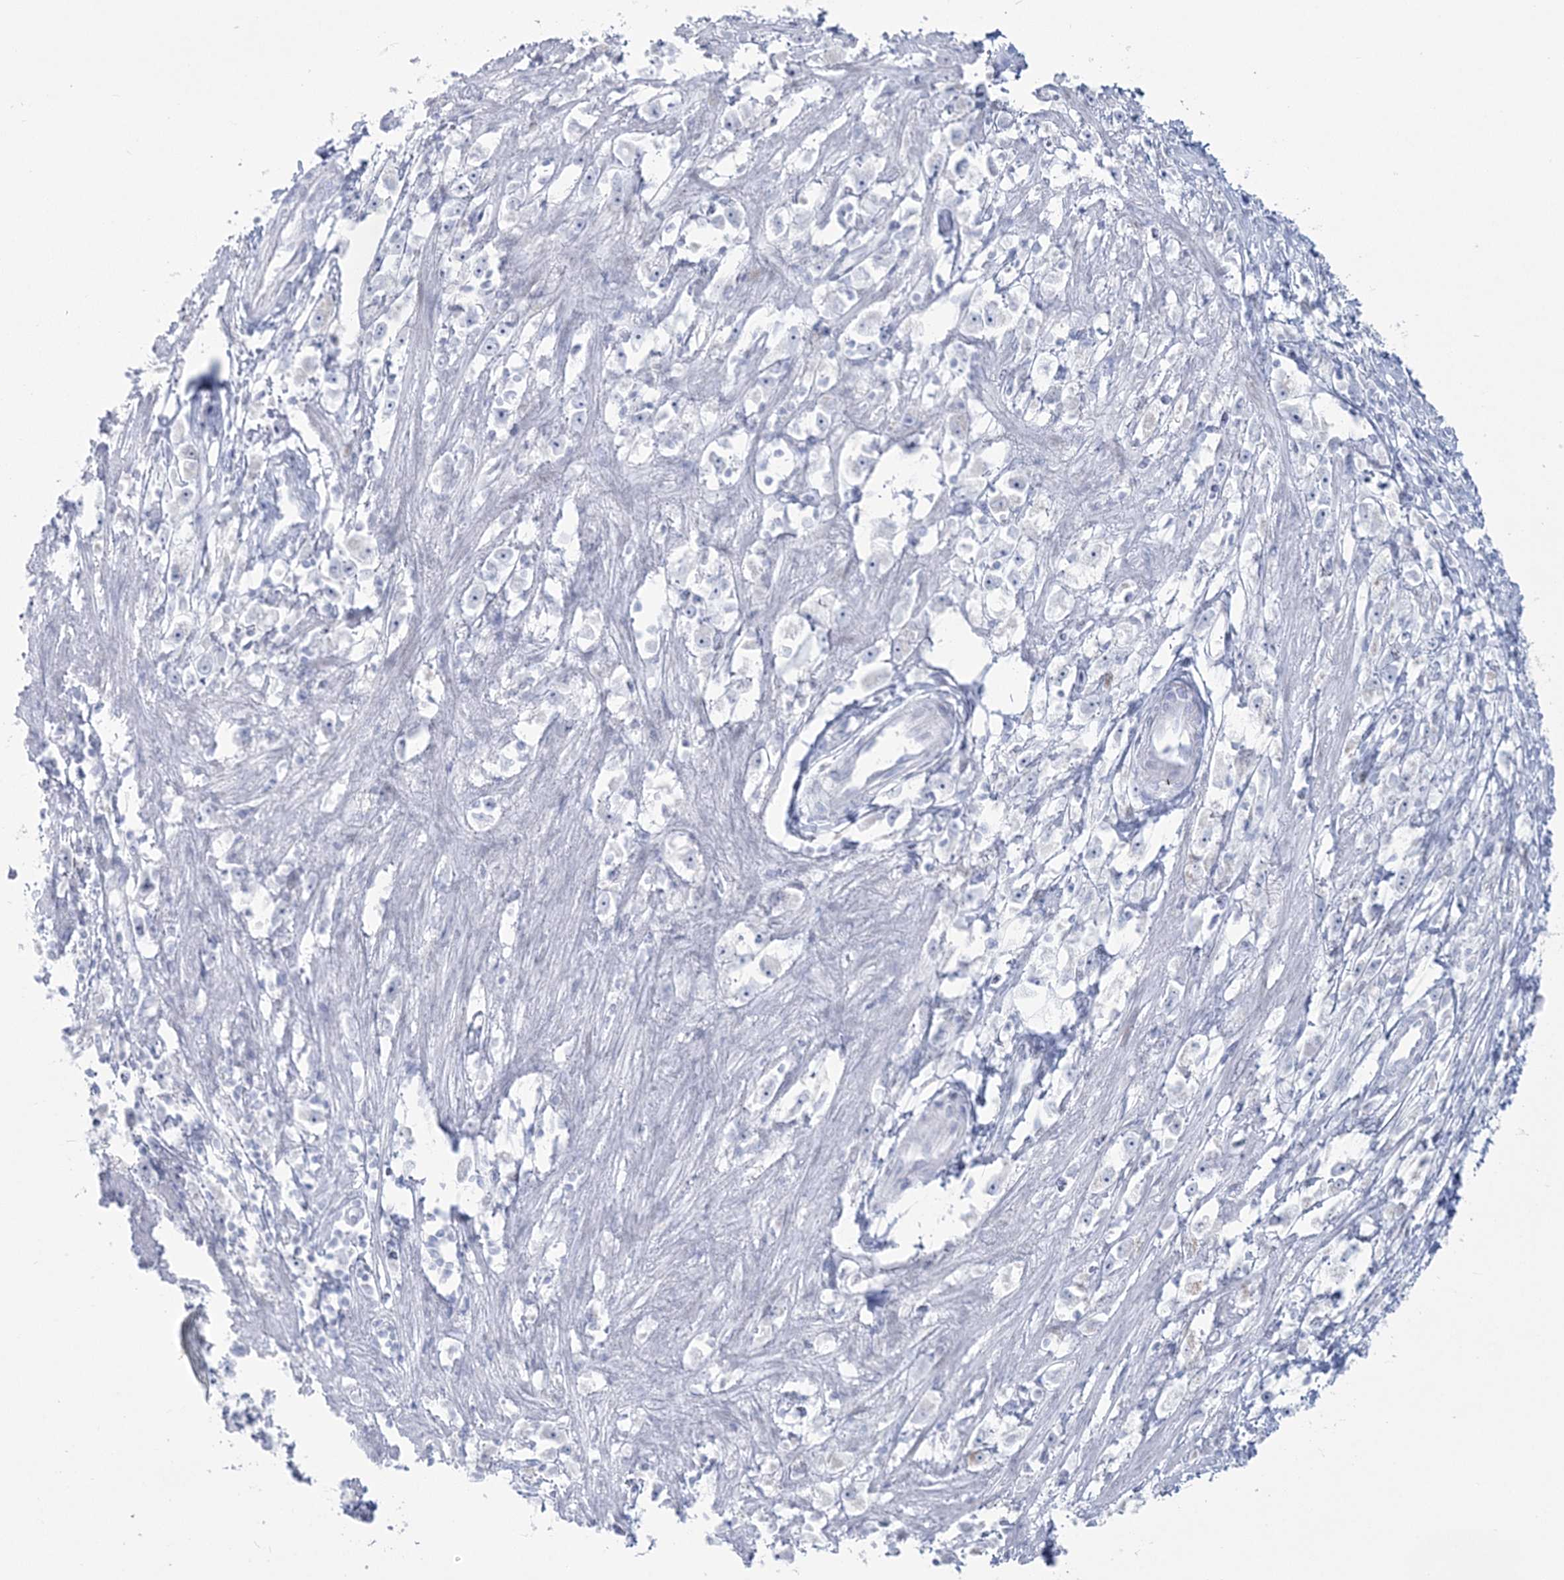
{"staining": {"intensity": "negative", "quantity": "none", "location": "none"}, "tissue": "stomach cancer", "cell_type": "Tumor cells", "image_type": "cancer", "snomed": [{"axis": "morphology", "description": "Adenocarcinoma, NOS"}, {"axis": "topography", "description": "Stomach"}], "caption": "An IHC photomicrograph of adenocarcinoma (stomach) is shown. There is no staining in tumor cells of adenocarcinoma (stomach). (DAB (3,3'-diaminobenzidine) immunohistochemistry, high magnification).", "gene": "ZNF843", "patient": {"sex": "female", "age": 59}}